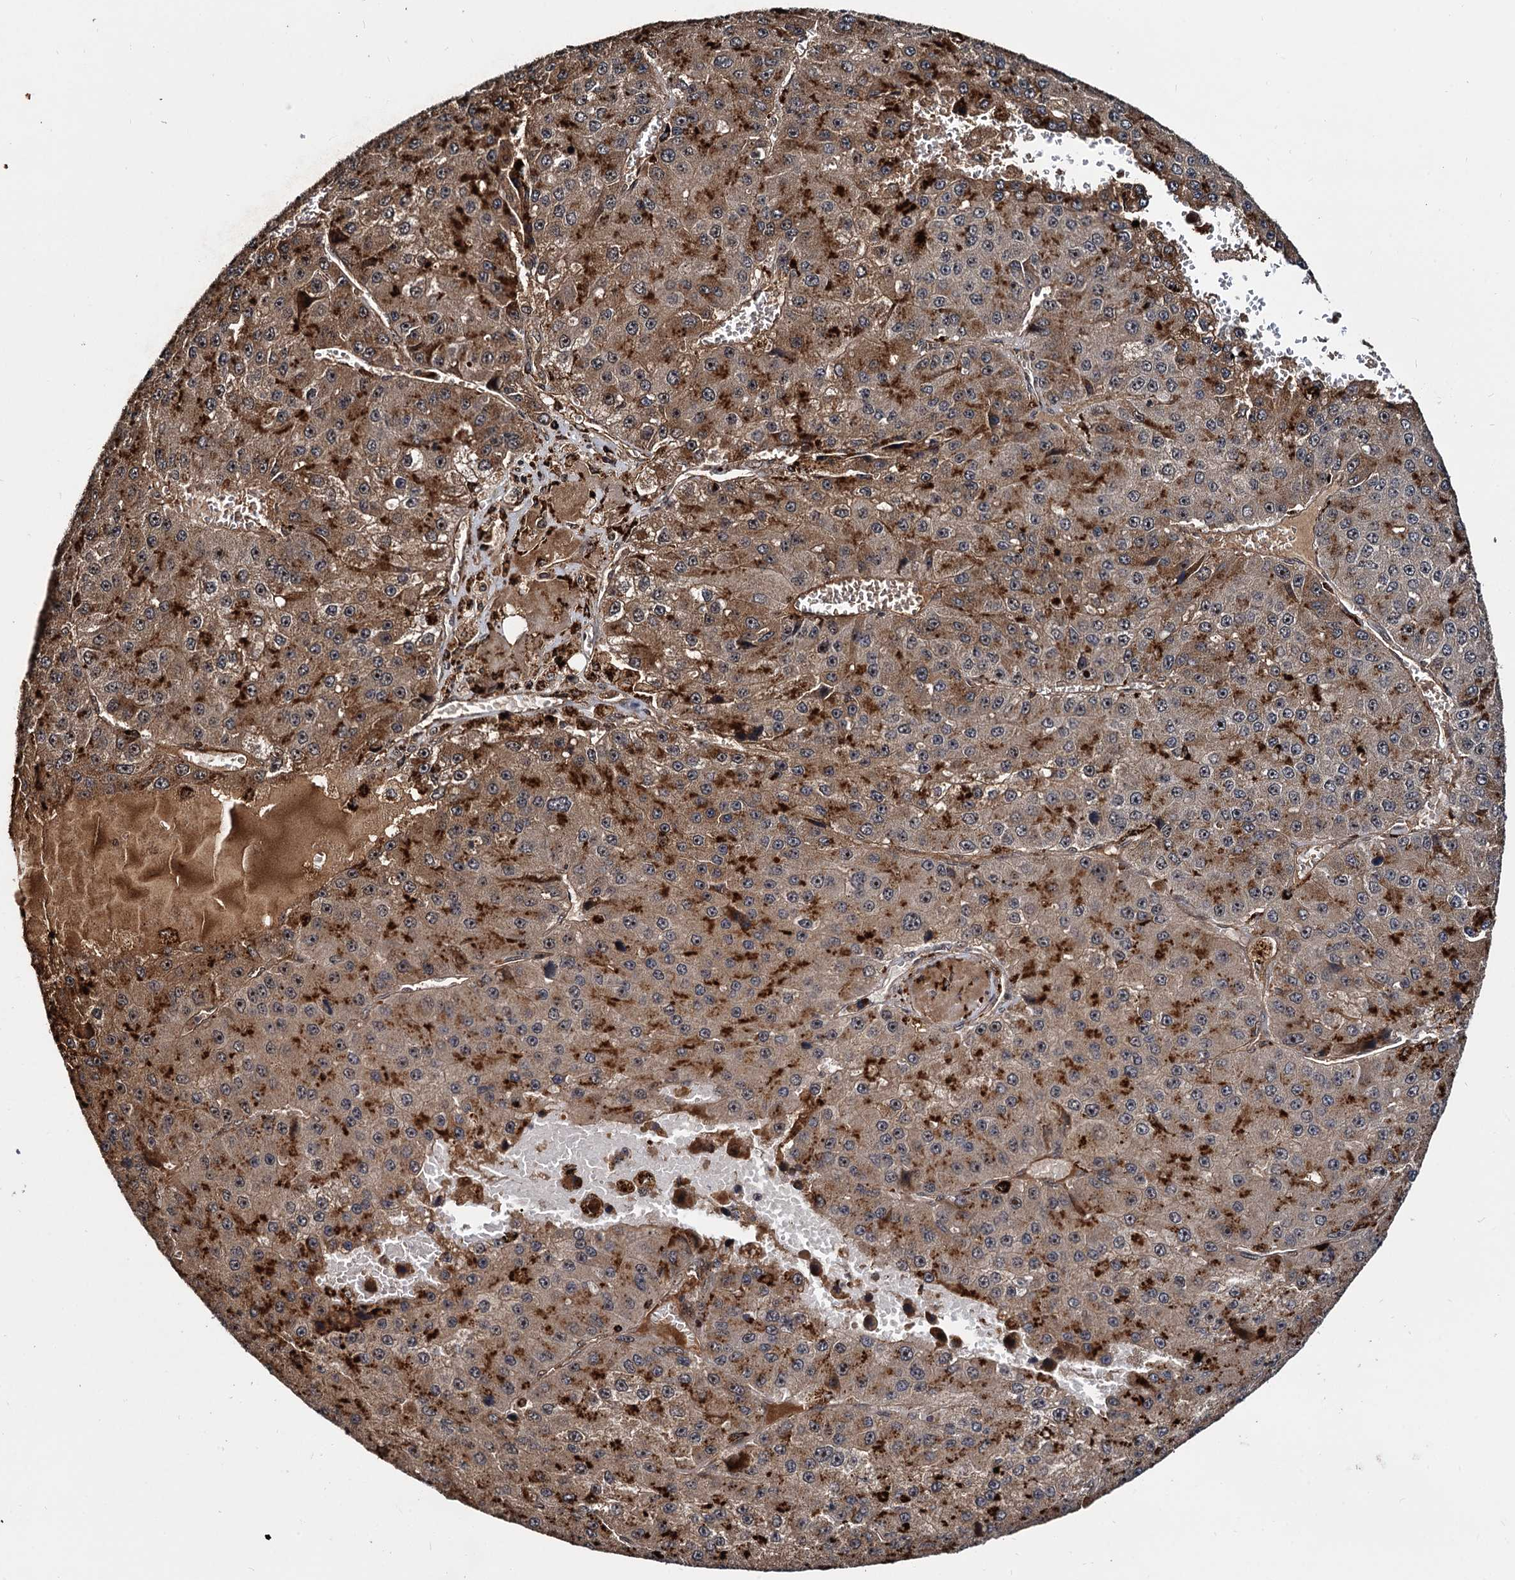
{"staining": {"intensity": "moderate", "quantity": "25%-75%", "location": "cytoplasmic/membranous"}, "tissue": "liver cancer", "cell_type": "Tumor cells", "image_type": "cancer", "snomed": [{"axis": "morphology", "description": "Carcinoma, Hepatocellular, NOS"}, {"axis": "topography", "description": "Liver"}], "caption": "A micrograph showing moderate cytoplasmic/membranous expression in about 25%-75% of tumor cells in liver cancer (hepatocellular carcinoma), as visualized by brown immunohistochemical staining.", "gene": "CEP192", "patient": {"sex": "female", "age": 73}}